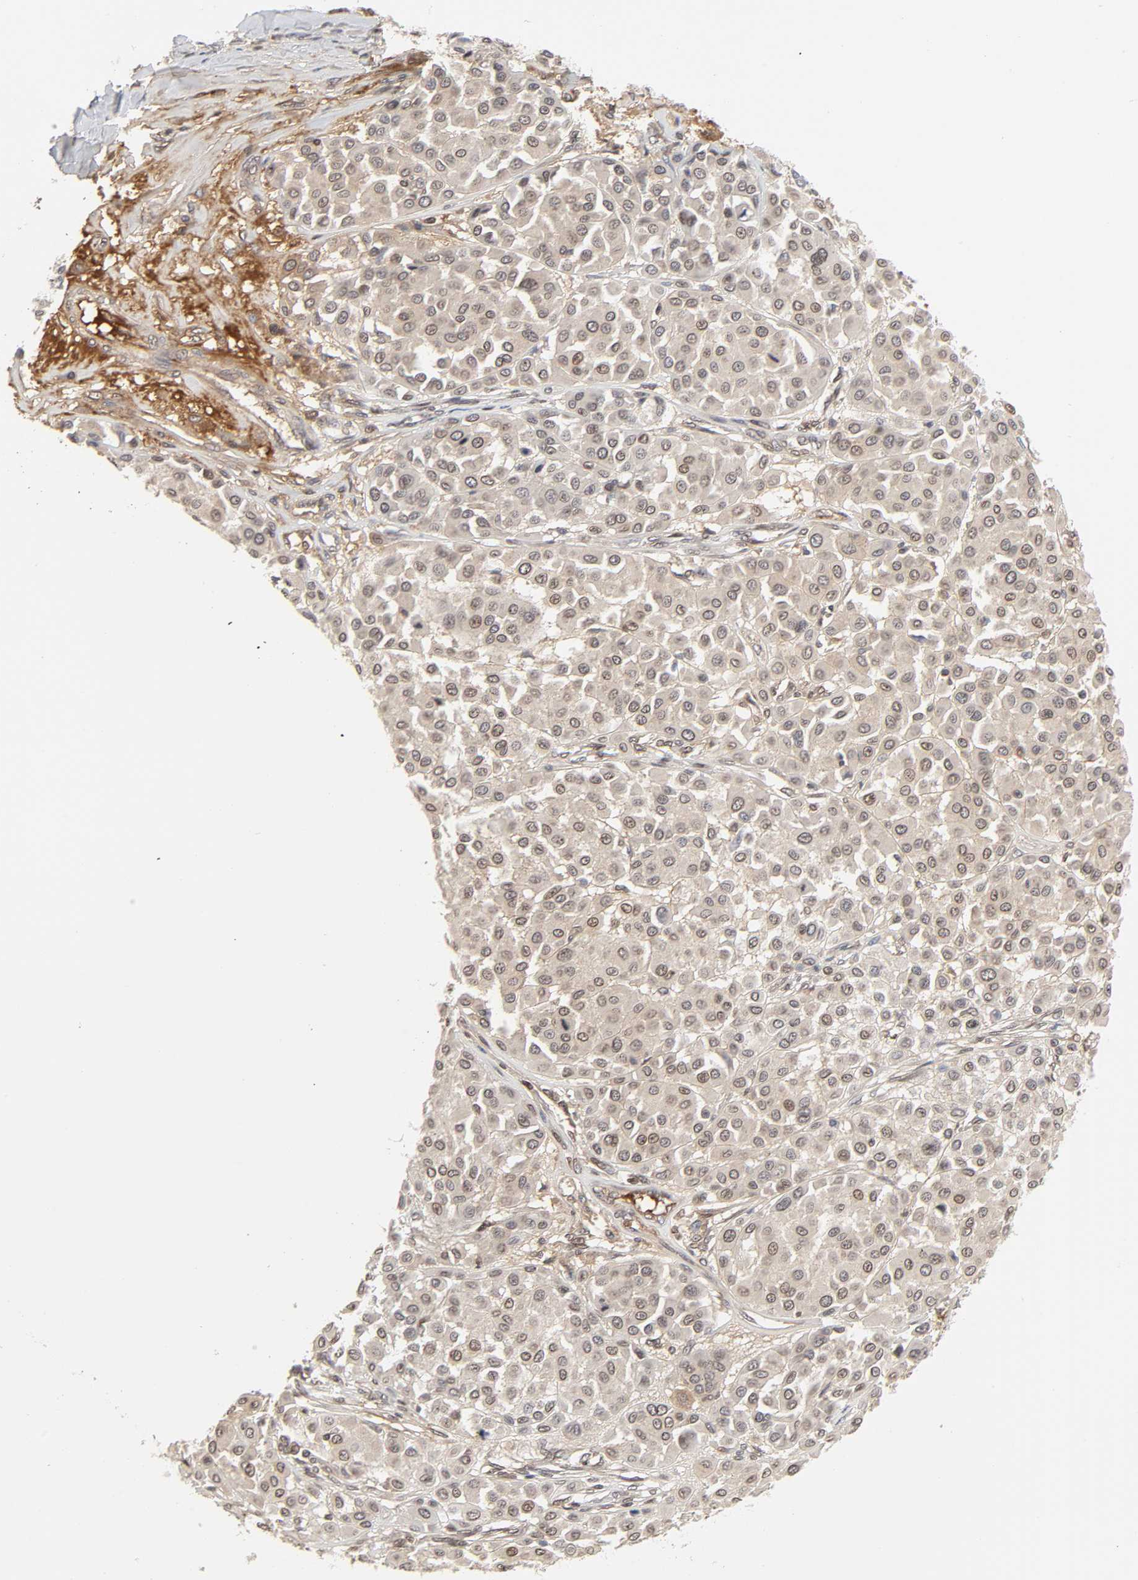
{"staining": {"intensity": "moderate", "quantity": ">75%", "location": "cytoplasmic/membranous,nuclear"}, "tissue": "melanoma", "cell_type": "Tumor cells", "image_type": "cancer", "snomed": [{"axis": "morphology", "description": "Malignant melanoma, Metastatic site"}, {"axis": "topography", "description": "Soft tissue"}], "caption": "IHC image of melanoma stained for a protein (brown), which demonstrates medium levels of moderate cytoplasmic/membranous and nuclear staining in approximately >75% of tumor cells.", "gene": "CPN2", "patient": {"sex": "male", "age": 41}}